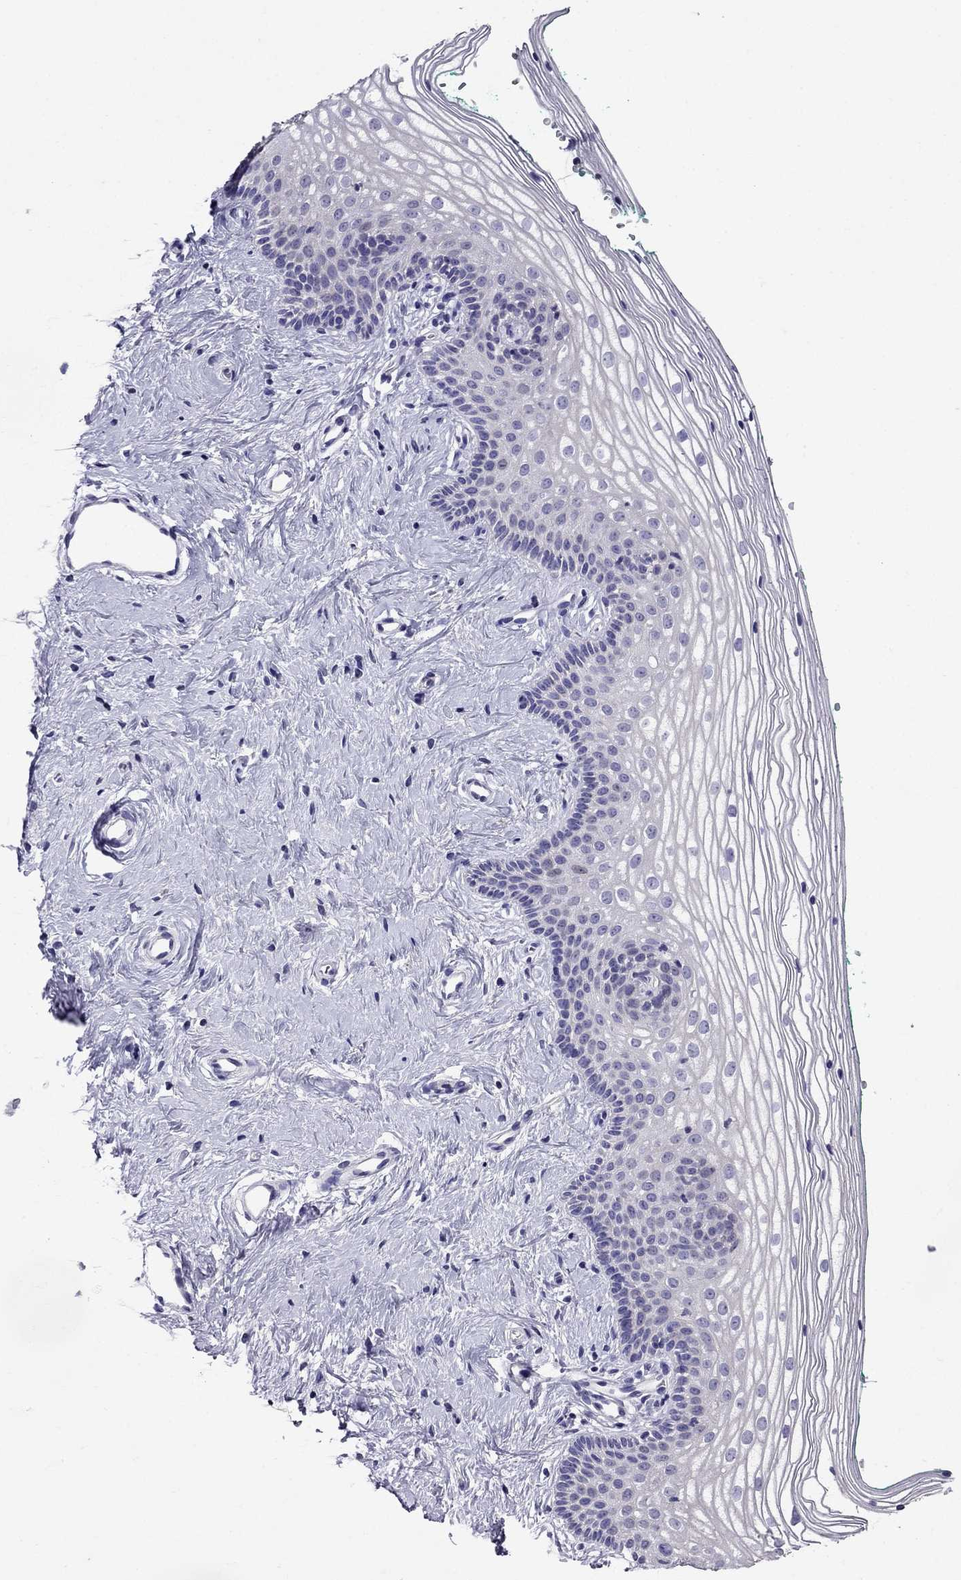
{"staining": {"intensity": "negative", "quantity": "none", "location": "none"}, "tissue": "vagina", "cell_type": "Squamous epithelial cells", "image_type": "normal", "snomed": [{"axis": "morphology", "description": "Normal tissue, NOS"}, {"axis": "topography", "description": "Vagina"}], "caption": "Unremarkable vagina was stained to show a protein in brown. There is no significant positivity in squamous epithelial cells. The staining is performed using DAB (3,3'-diaminobenzidine) brown chromogen with nuclei counter-stained in using hematoxylin.", "gene": "OXCT2", "patient": {"sex": "female", "age": 36}}